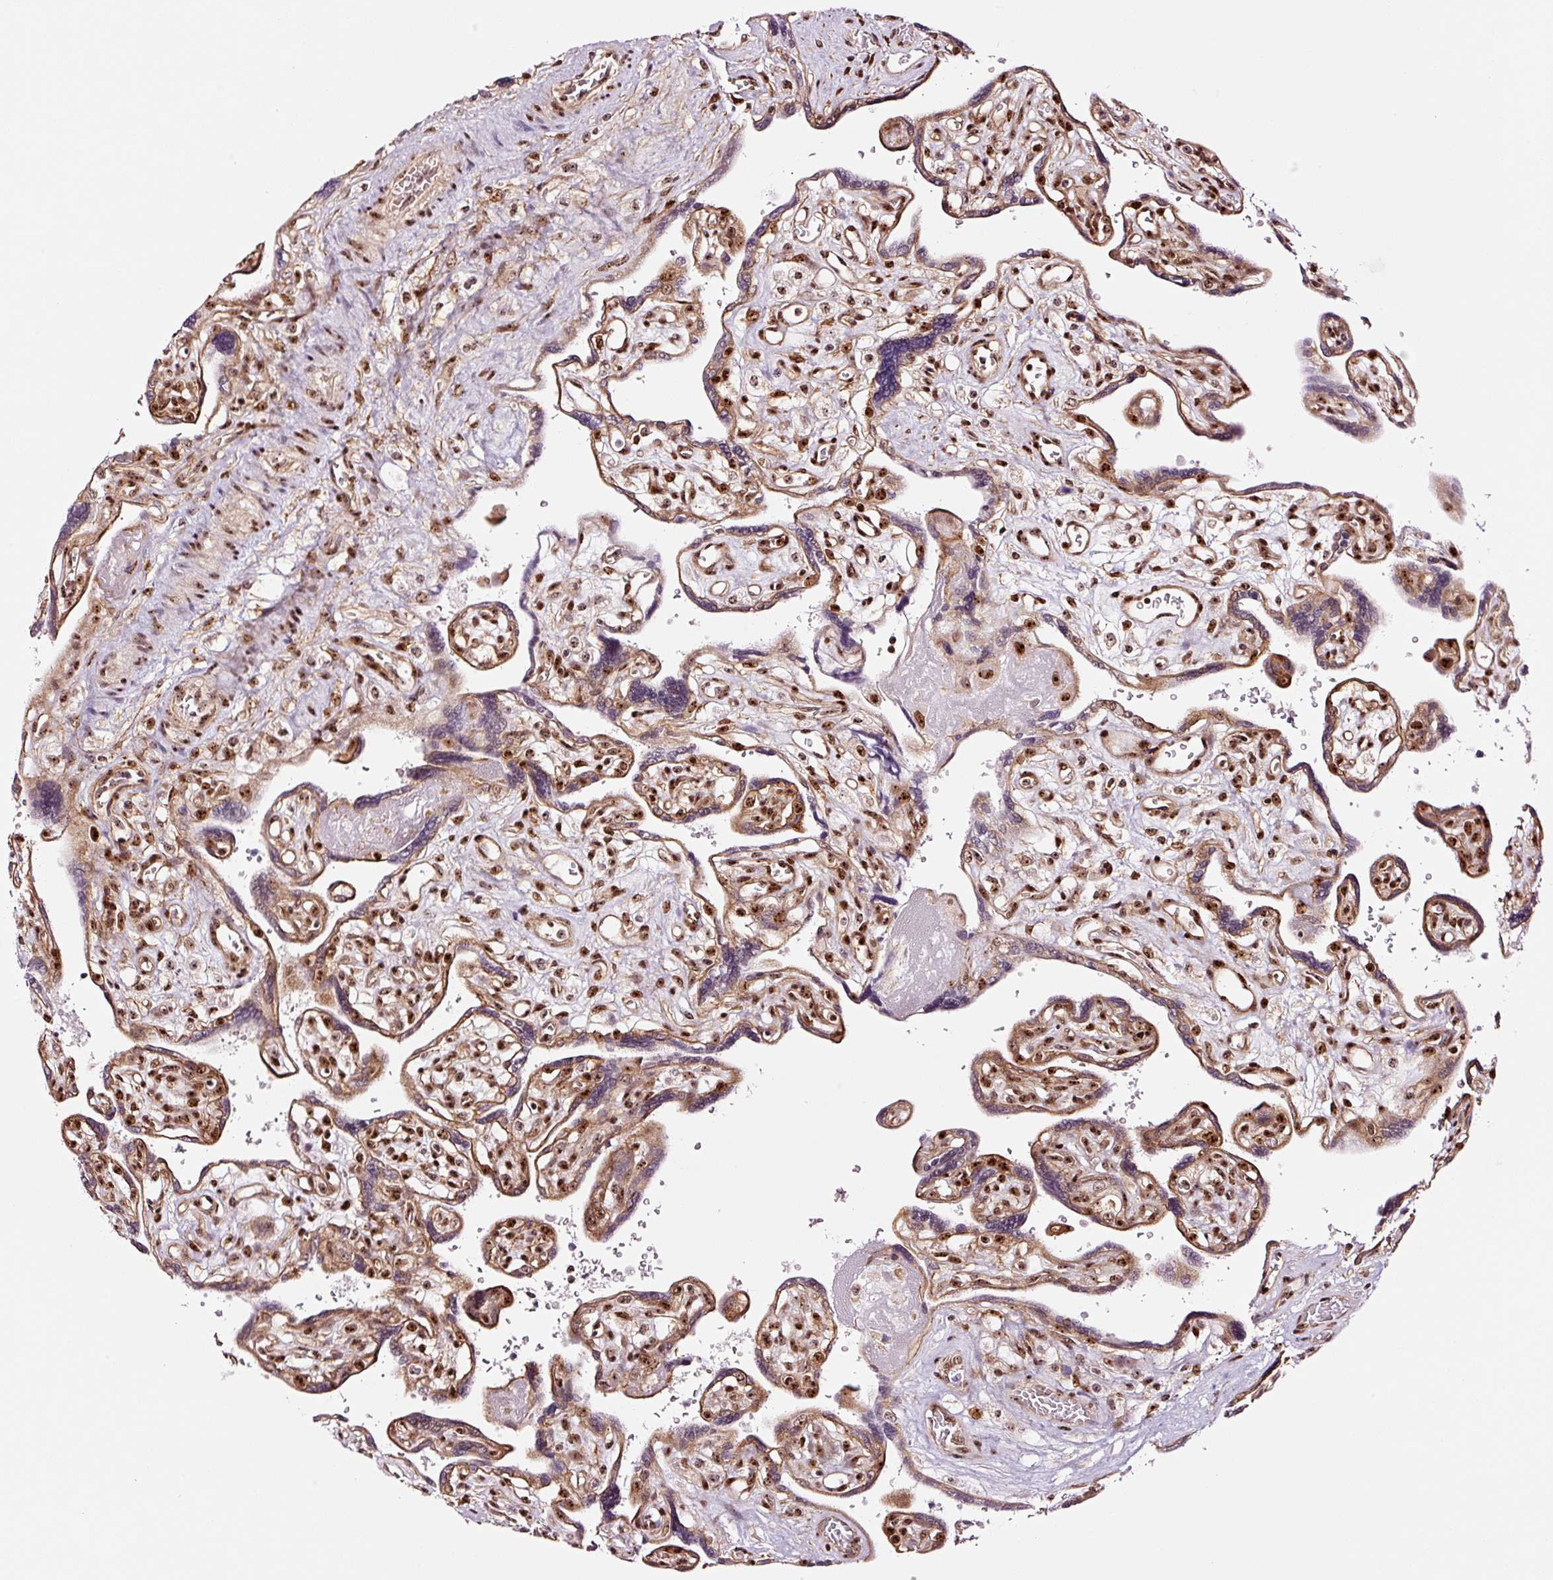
{"staining": {"intensity": "strong", "quantity": ">75%", "location": "nuclear"}, "tissue": "placenta", "cell_type": "Trophoblastic cells", "image_type": "normal", "snomed": [{"axis": "morphology", "description": "Normal tissue, NOS"}, {"axis": "topography", "description": "Placenta"}], "caption": "Protein expression by immunohistochemistry displays strong nuclear positivity in about >75% of trophoblastic cells in unremarkable placenta. Nuclei are stained in blue.", "gene": "GNL3", "patient": {"sex": "female", "age": 39}}